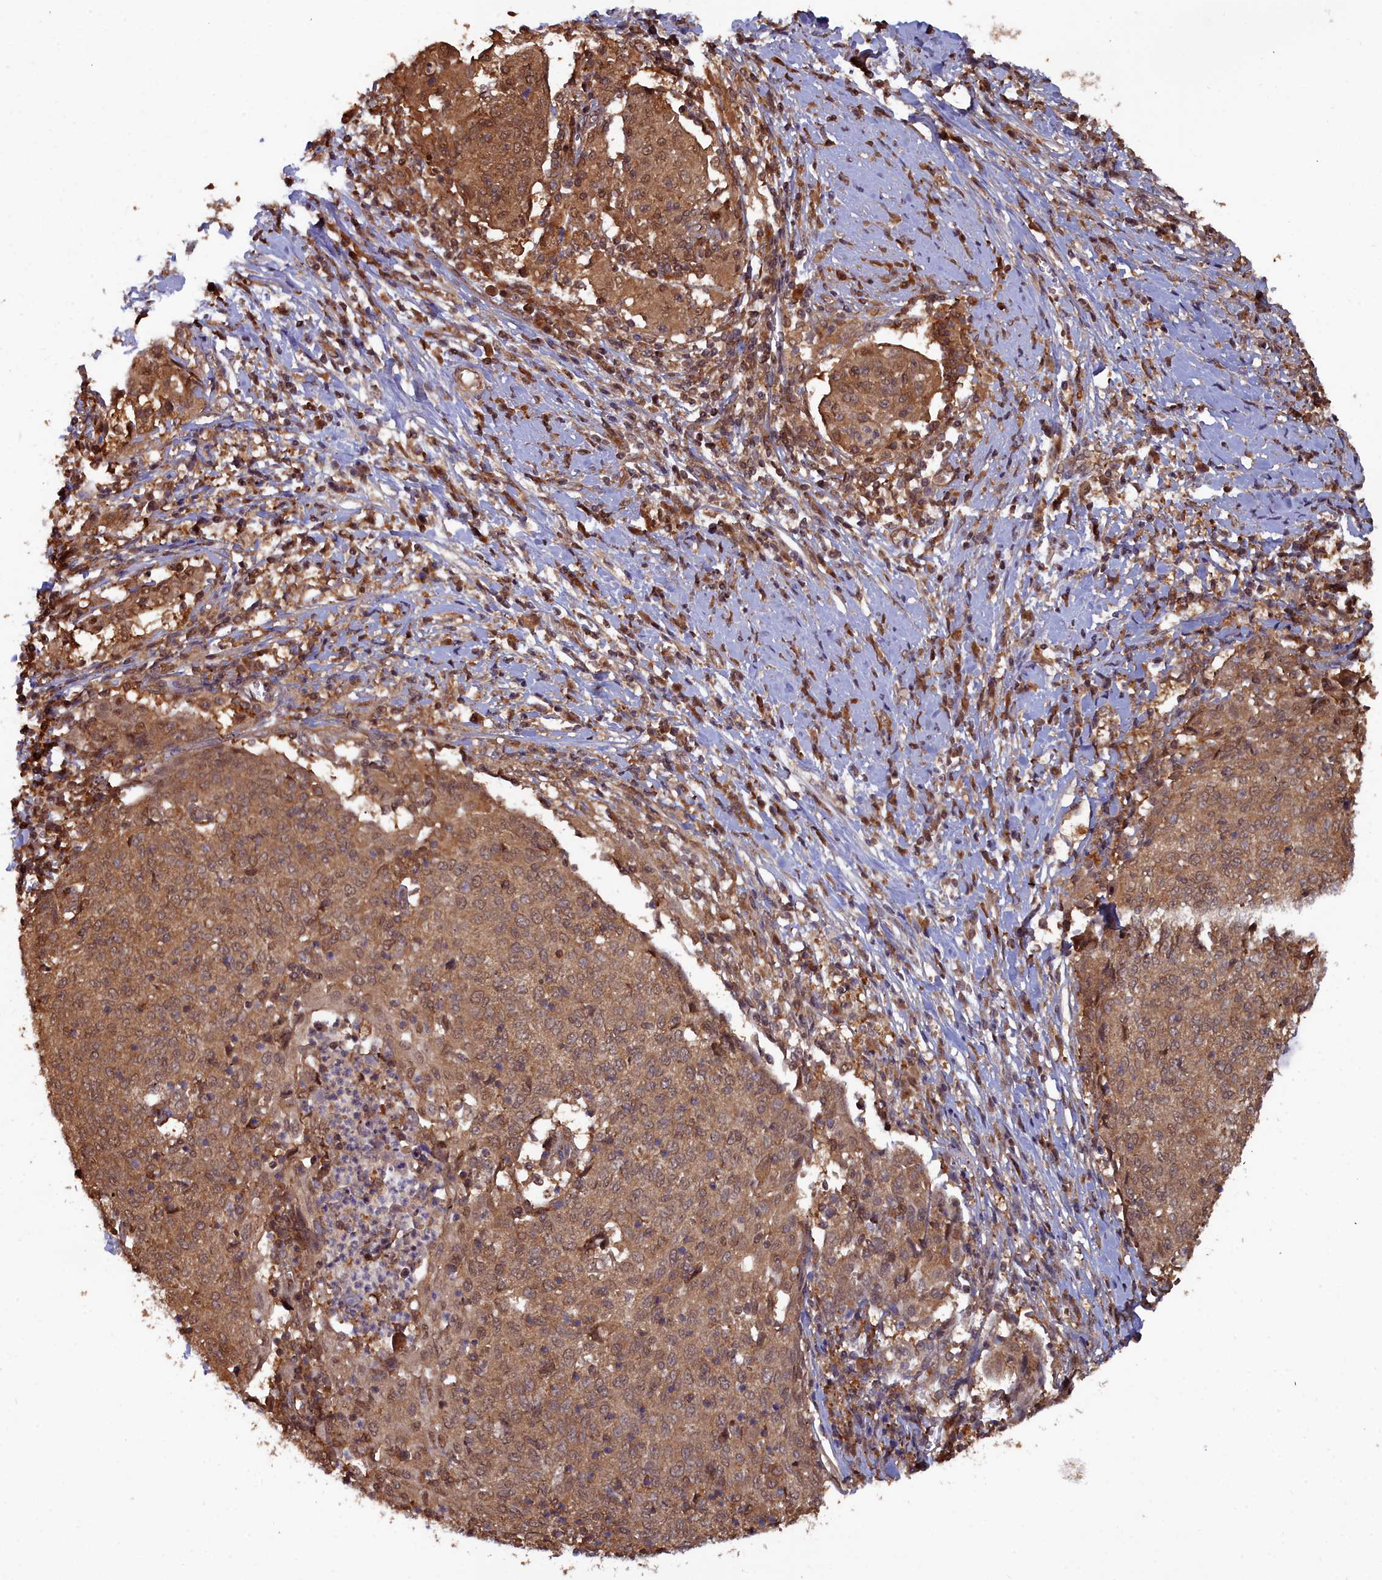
{"staining": {"intensity": "moderate", "quantity": ">75%", "location": "cytoplasmic/membranous"}, "tissue": "cervical cancer", "cell_type": "Tumor cells", "image_type": "cancer", "snomed": [{"axis": "morphology", "description": "Squamous cell carcinoma, NOS"}, {"axis": "topography", "description": "Cervix"}], "caption": "Squamous cell carcinoma (cervical) stained with DAB (3,3'-diaminobenzidine) IHC demonstrates medium levels of moderate cytoplasmic/membranous positivity in about >75% of tumor cells. The protein of interest is shown in brown color, while the nuclei are stained blue.", "gene": "GFRA2", "patient": {"sex": "female", "age": 52}}